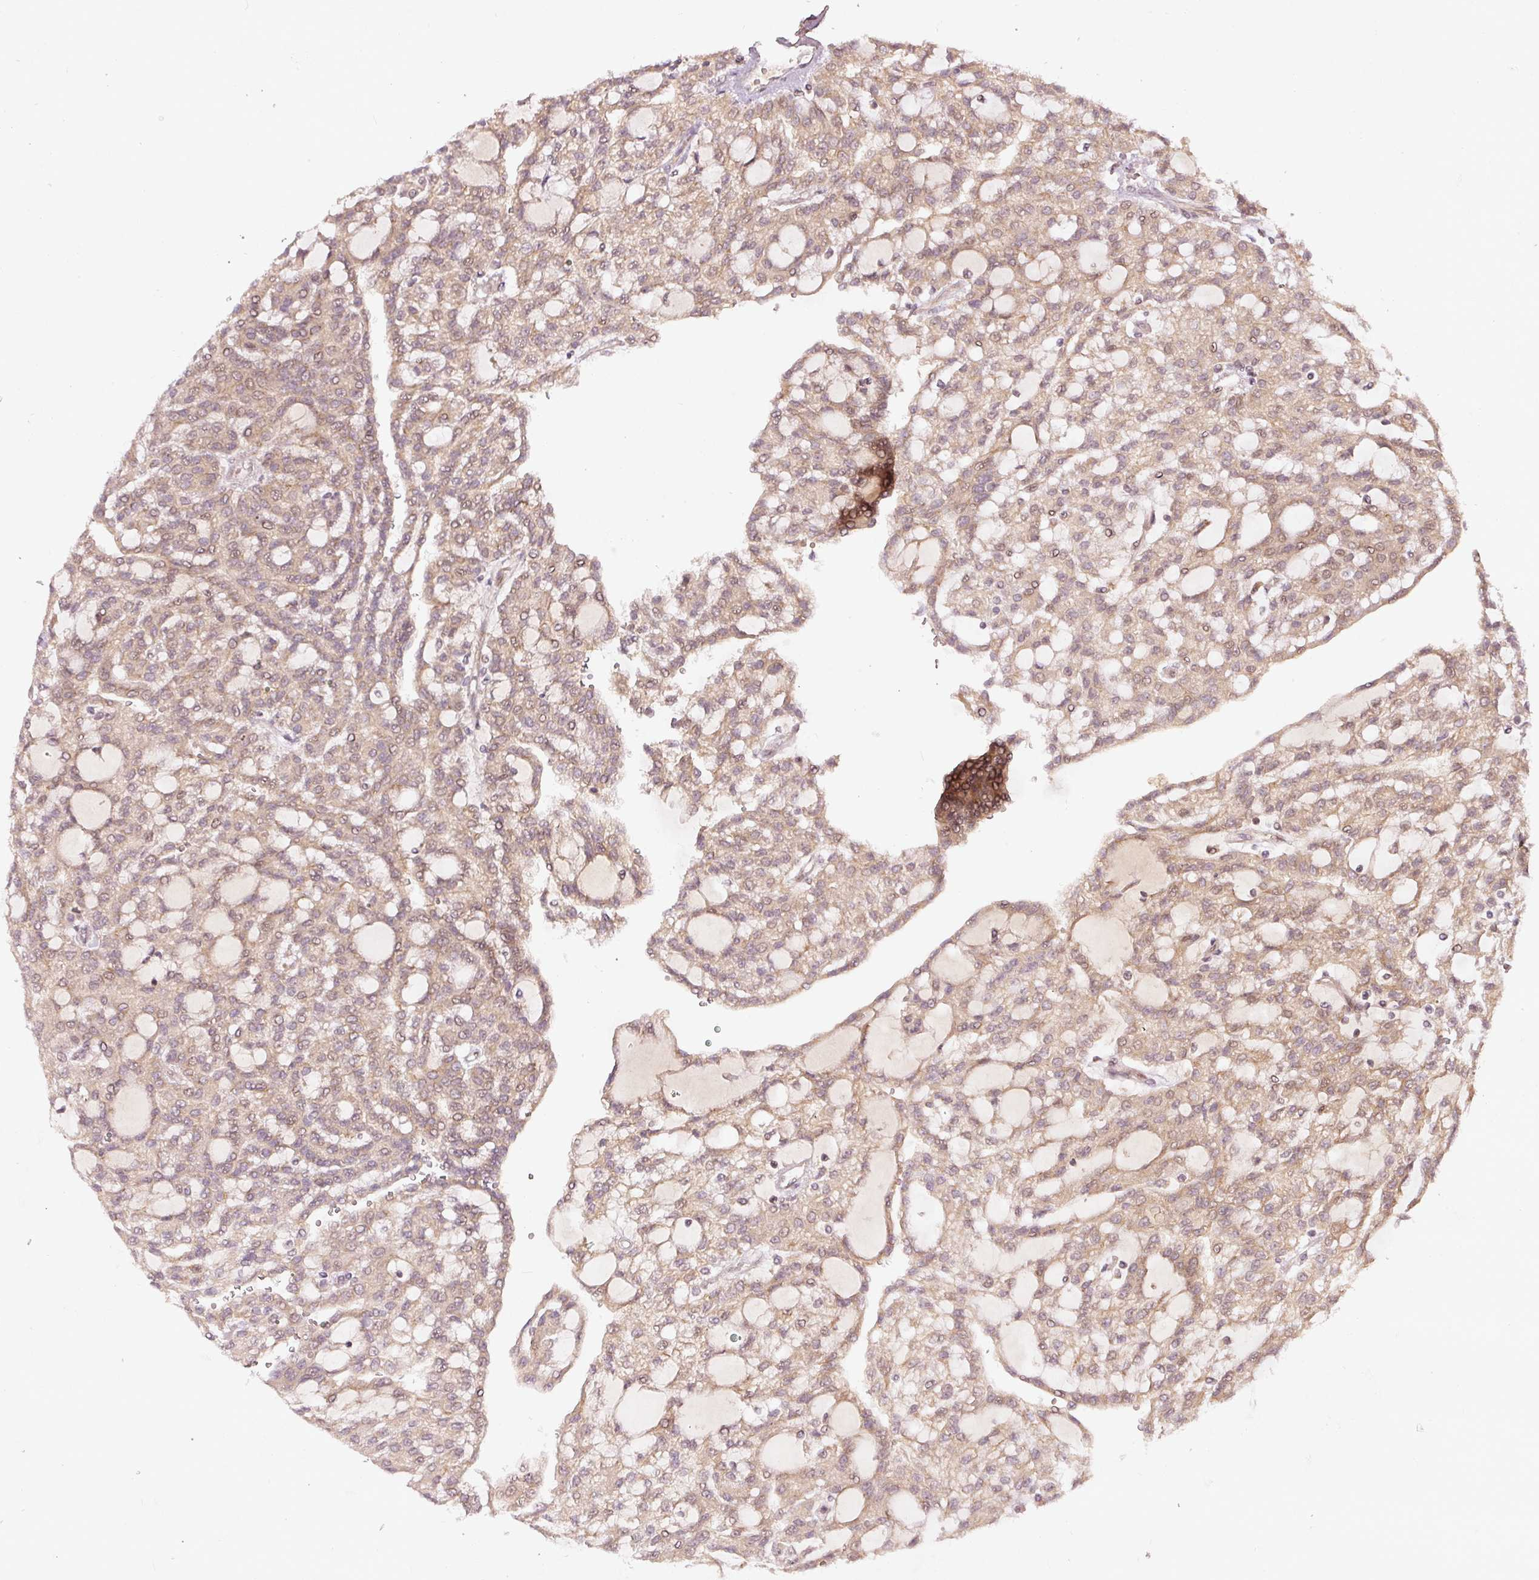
{"staining": {"intensity": "moderate", "quantity": "25%-75%", "location": "cytoplasmic/membranous,nuclear"}, "tissue": "renal cancer", "cell_type": "Tumor cells", "image_type": "cancer", "snomed": [{"axis": "morphology", "description": "Adenocarcinoma, NOS"}, {"axis": "topography", "description": "Kidney"}], "caption": "About 25%-75% of tumor cells in renal cancer (adenocarcinoma) exhibit moderate cytoplasmic/membranous and nuclear protein staining as visualized by brown immunohistochemical staining.", "gene": "PCDHB1", "patient": {"sex": "male", "age": 63}}